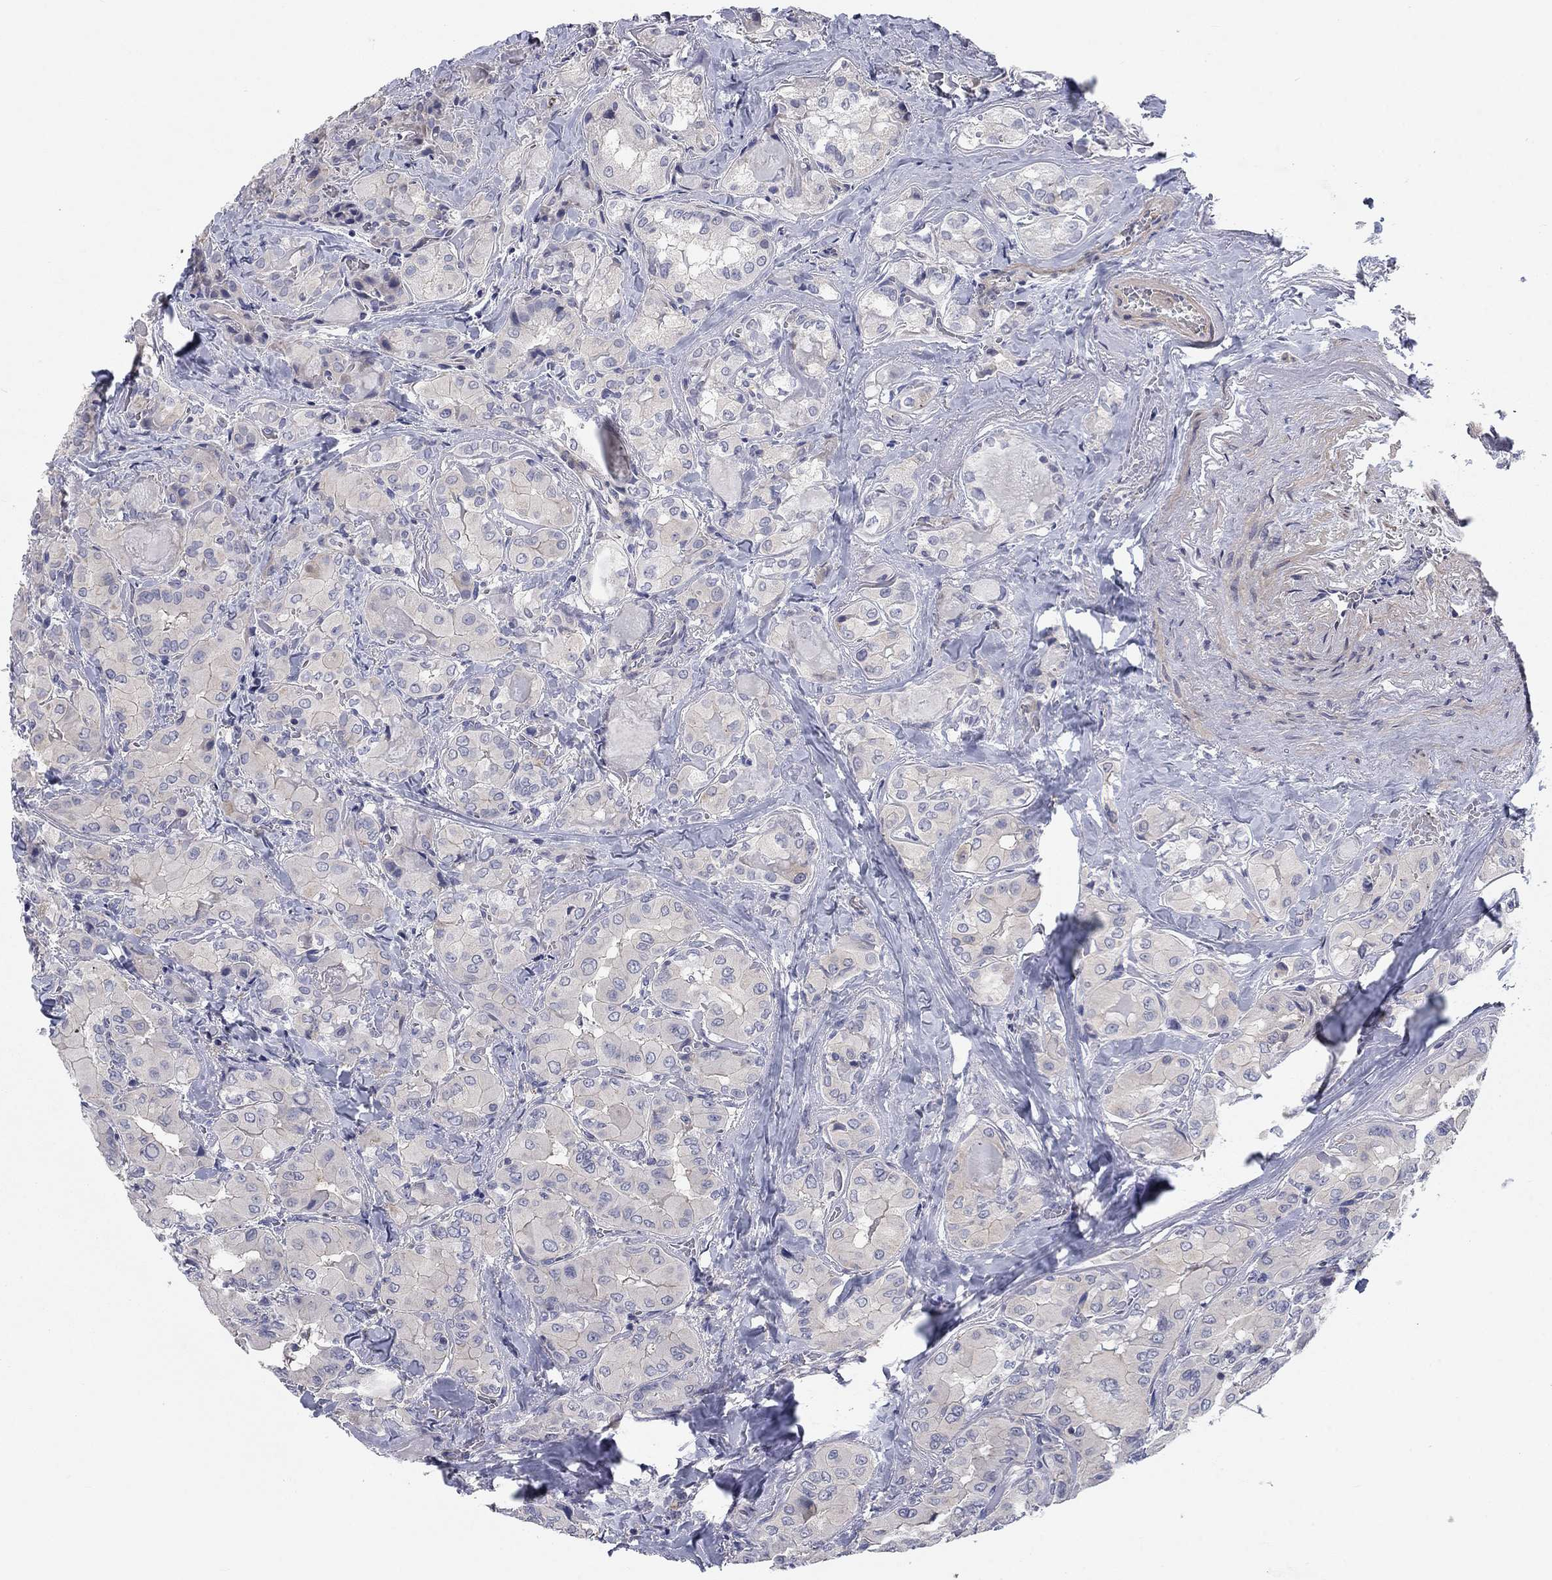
{"staining": {"intensity": "negative", "quantity": "none", "location": "none"}, "tissue": "thyroid cancer", "cell_type": "Tumor cells", "image_type": "cancer", "snomed": [{"axis": "morphology", "description": "Normal tissue, NOS"}, {"axis": "morphology", "description": "Papillary adenocarcinoma, NOS"}, {"axis": "topography", "description": "Thyroid gland"}], "caption": "A photomicrograph of papillary adenocarcinoma (thyroid) stained for a protein exhibits no brown staining in tumor cells. Nuclei are stained in blue.", "gene": "KIF15", "patient": {"sex": "female", "age": 66}}